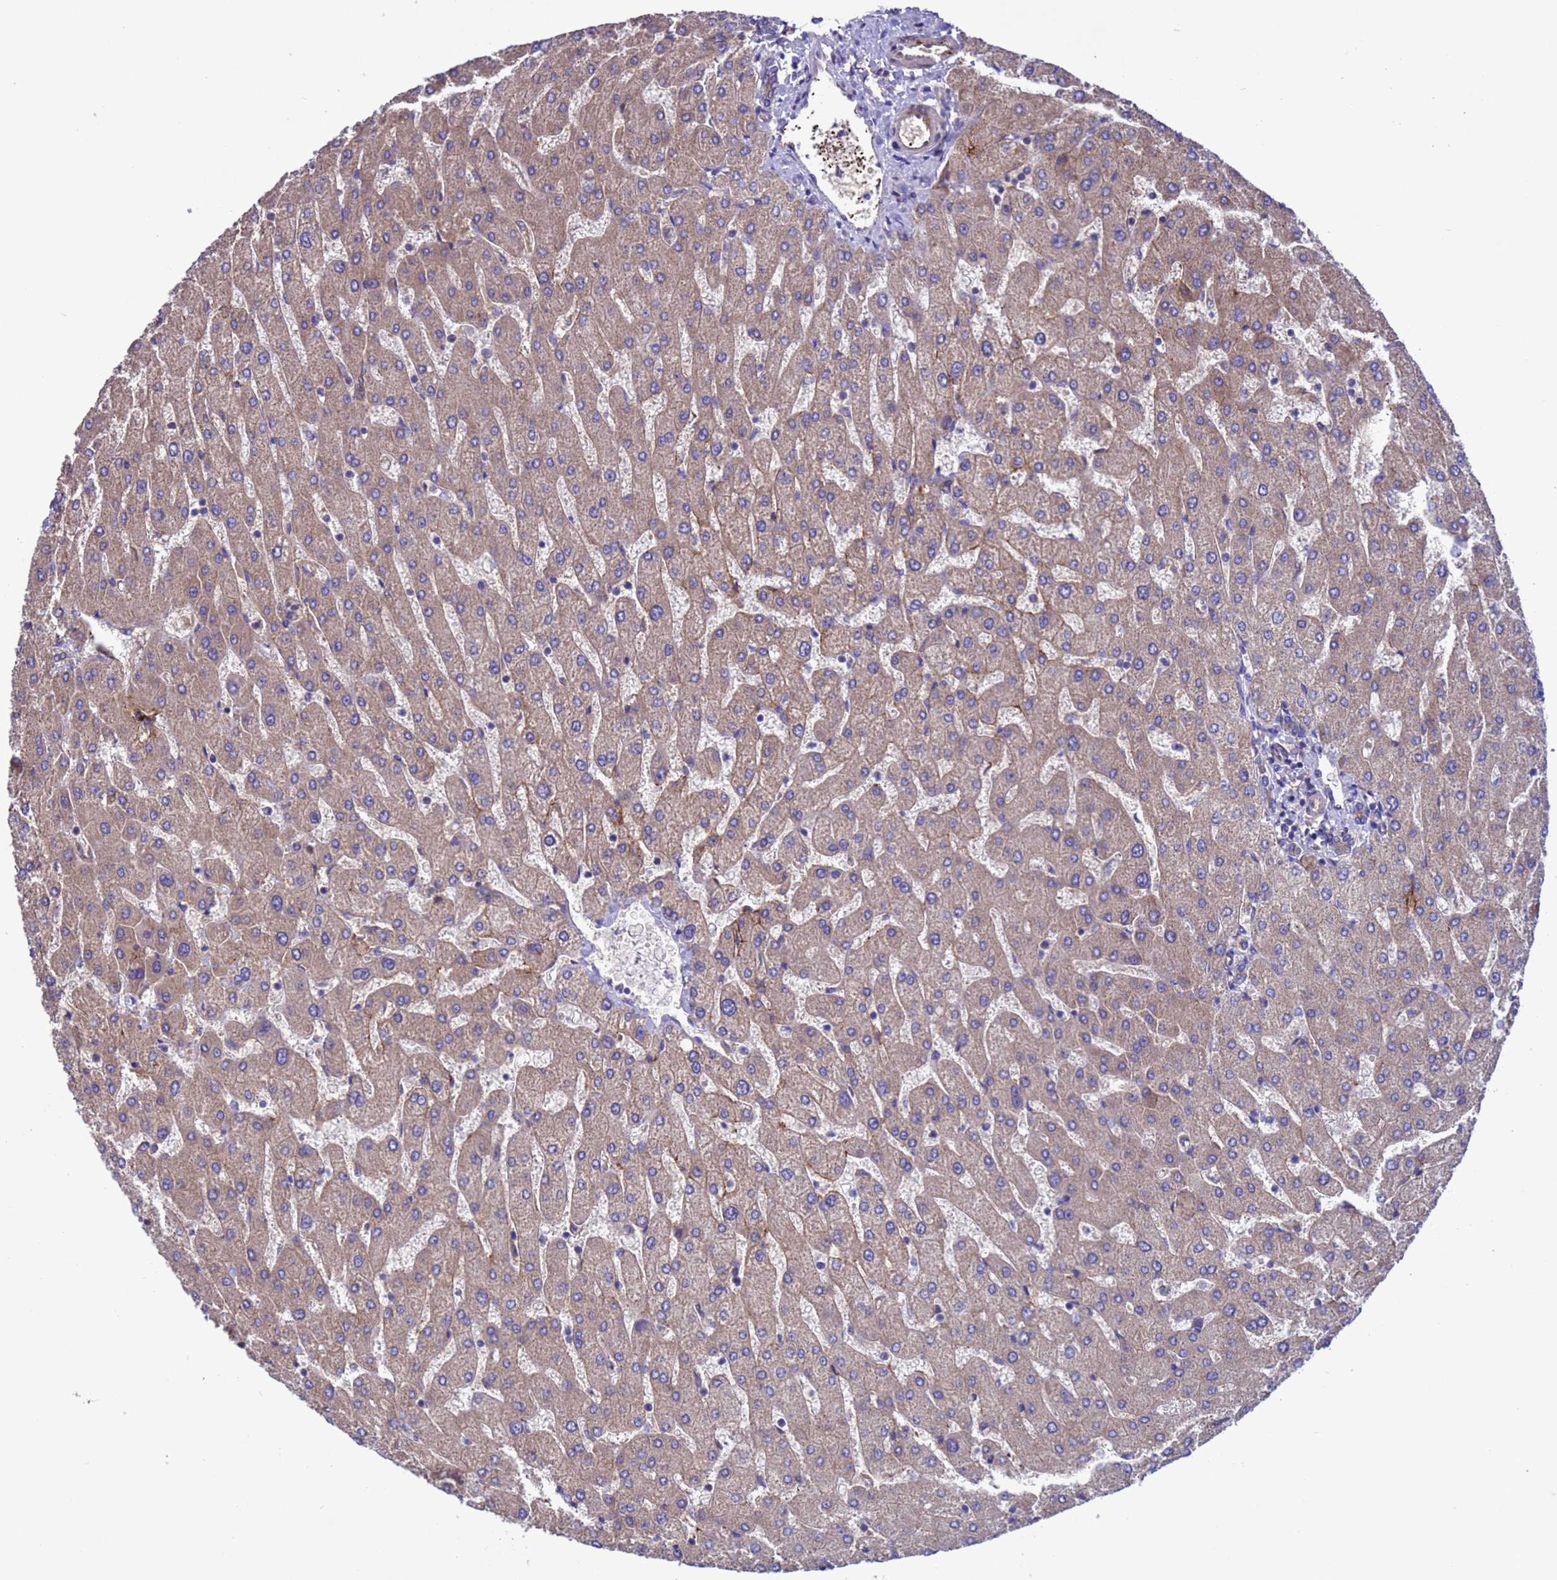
{"staining": {"intensity": "weak", "quantity": "25%-75%", "location": "cytoplasmic/membranous"}, "tissue": "liver", "cell_type": "Cholangiocytes", "image_type": "normal", "snomed": [{"axis": "morphology", "description": "Normal tissue, NOS"}, {"axis": "topography", "description": "Liver"}], "caption": "Liver stained for a protein reveals weak cytoplasmic/membranous positivity in cholangiocytes. The protein of interest is shown in brown color, while the nuclei are stained blue.", "gene": "ARHGAP12", "patient": {"sex": "male", "age": 55}}